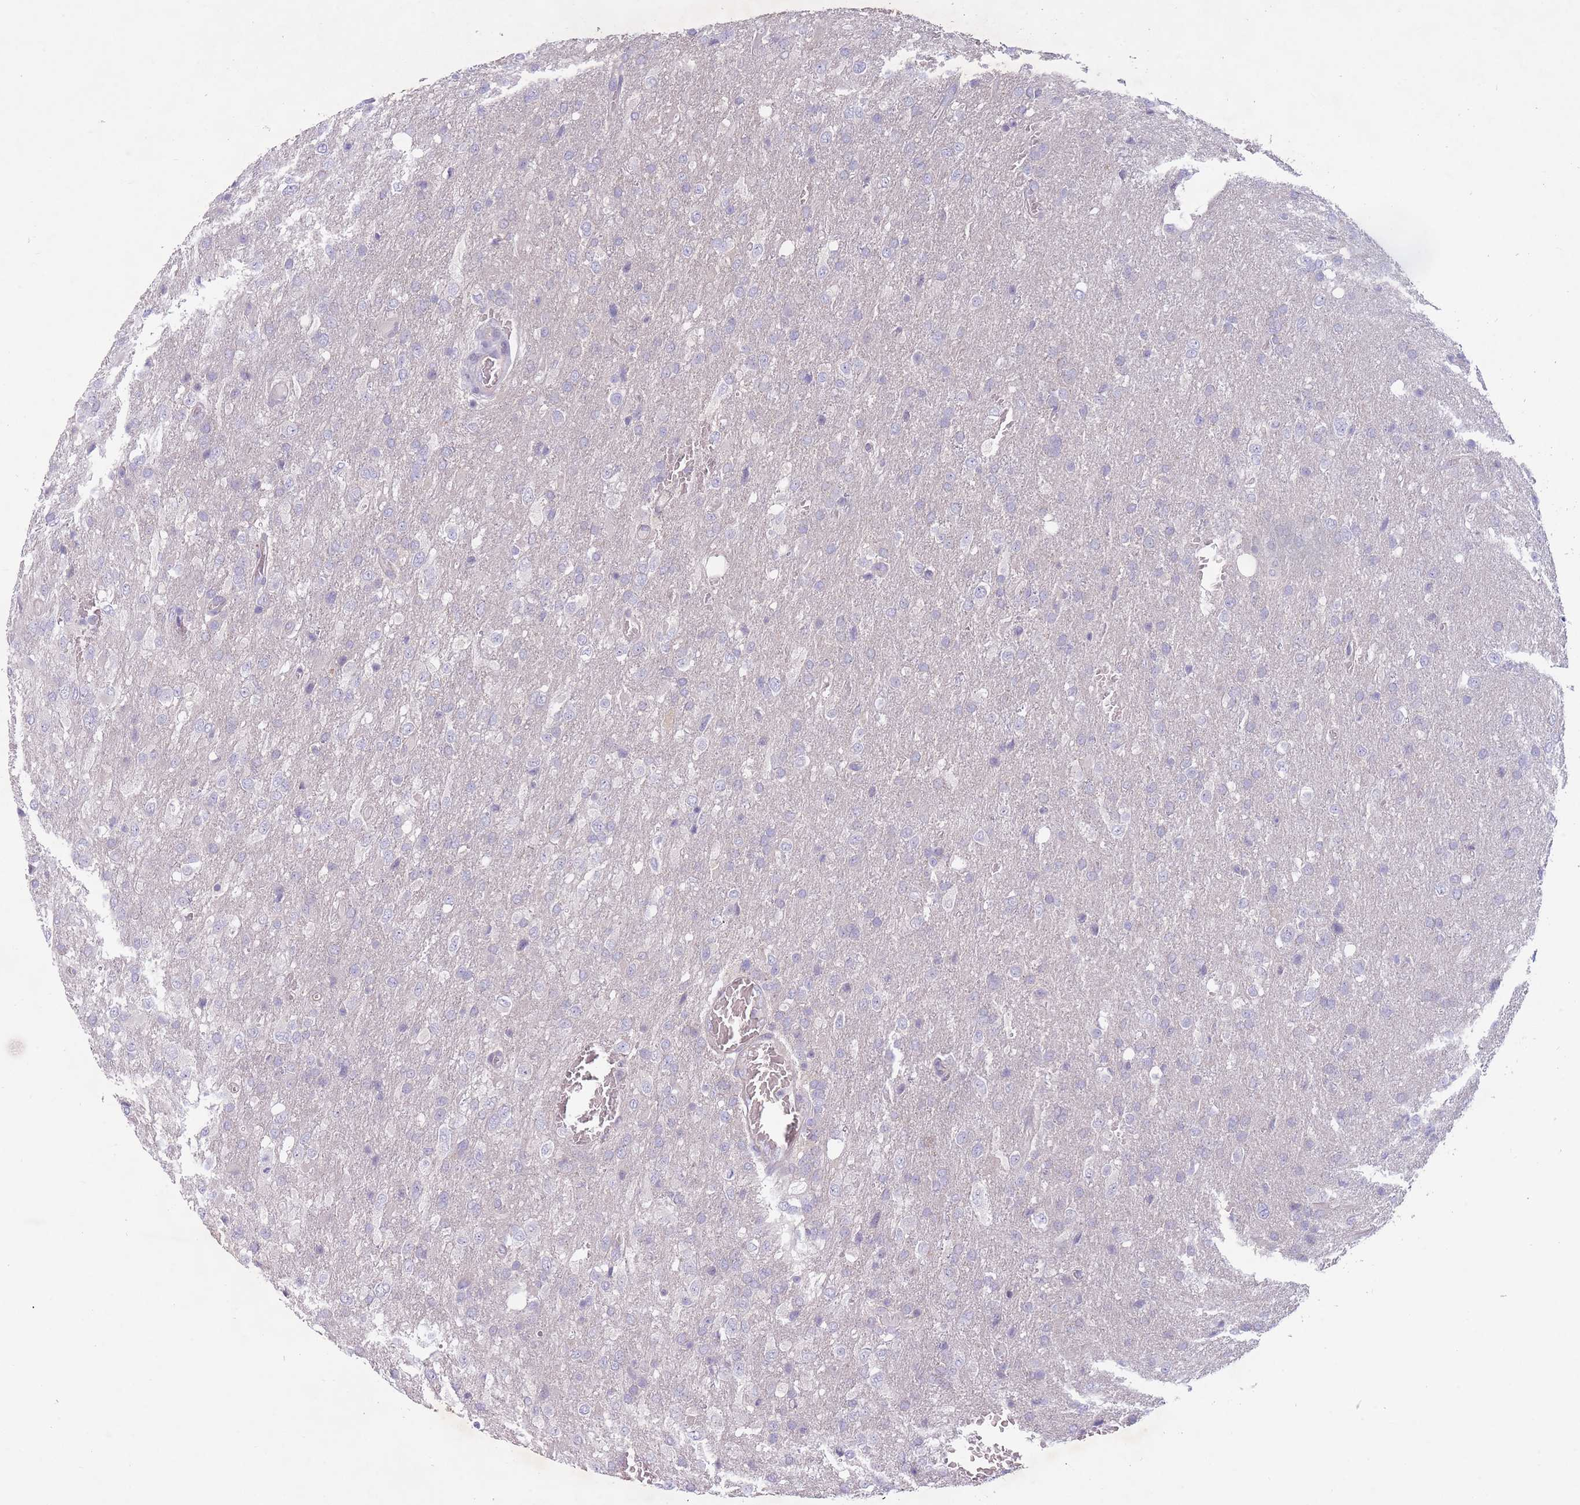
{"staining": {"intensity": "negative", "quantity": "none", "location": "none"}, "tissue": "glioma", "cell_type": "Tumor cells", "image_type": "cancer", "snomed": [{"axis": "morphology", "description": "Glioma, malignant, High grade"}, {"axis": "topography", "description": "Brain"}], "caption": "Malignant glioma (high-grade) was stained to show a protein in brown. There is no significant expression in tumor cells. (DAB (3,3'-diaminobenzidine) immunohistochemistry, high magnification).", "gene": "PNPLA5", "patient": {"sex": "female", "age": 74}}